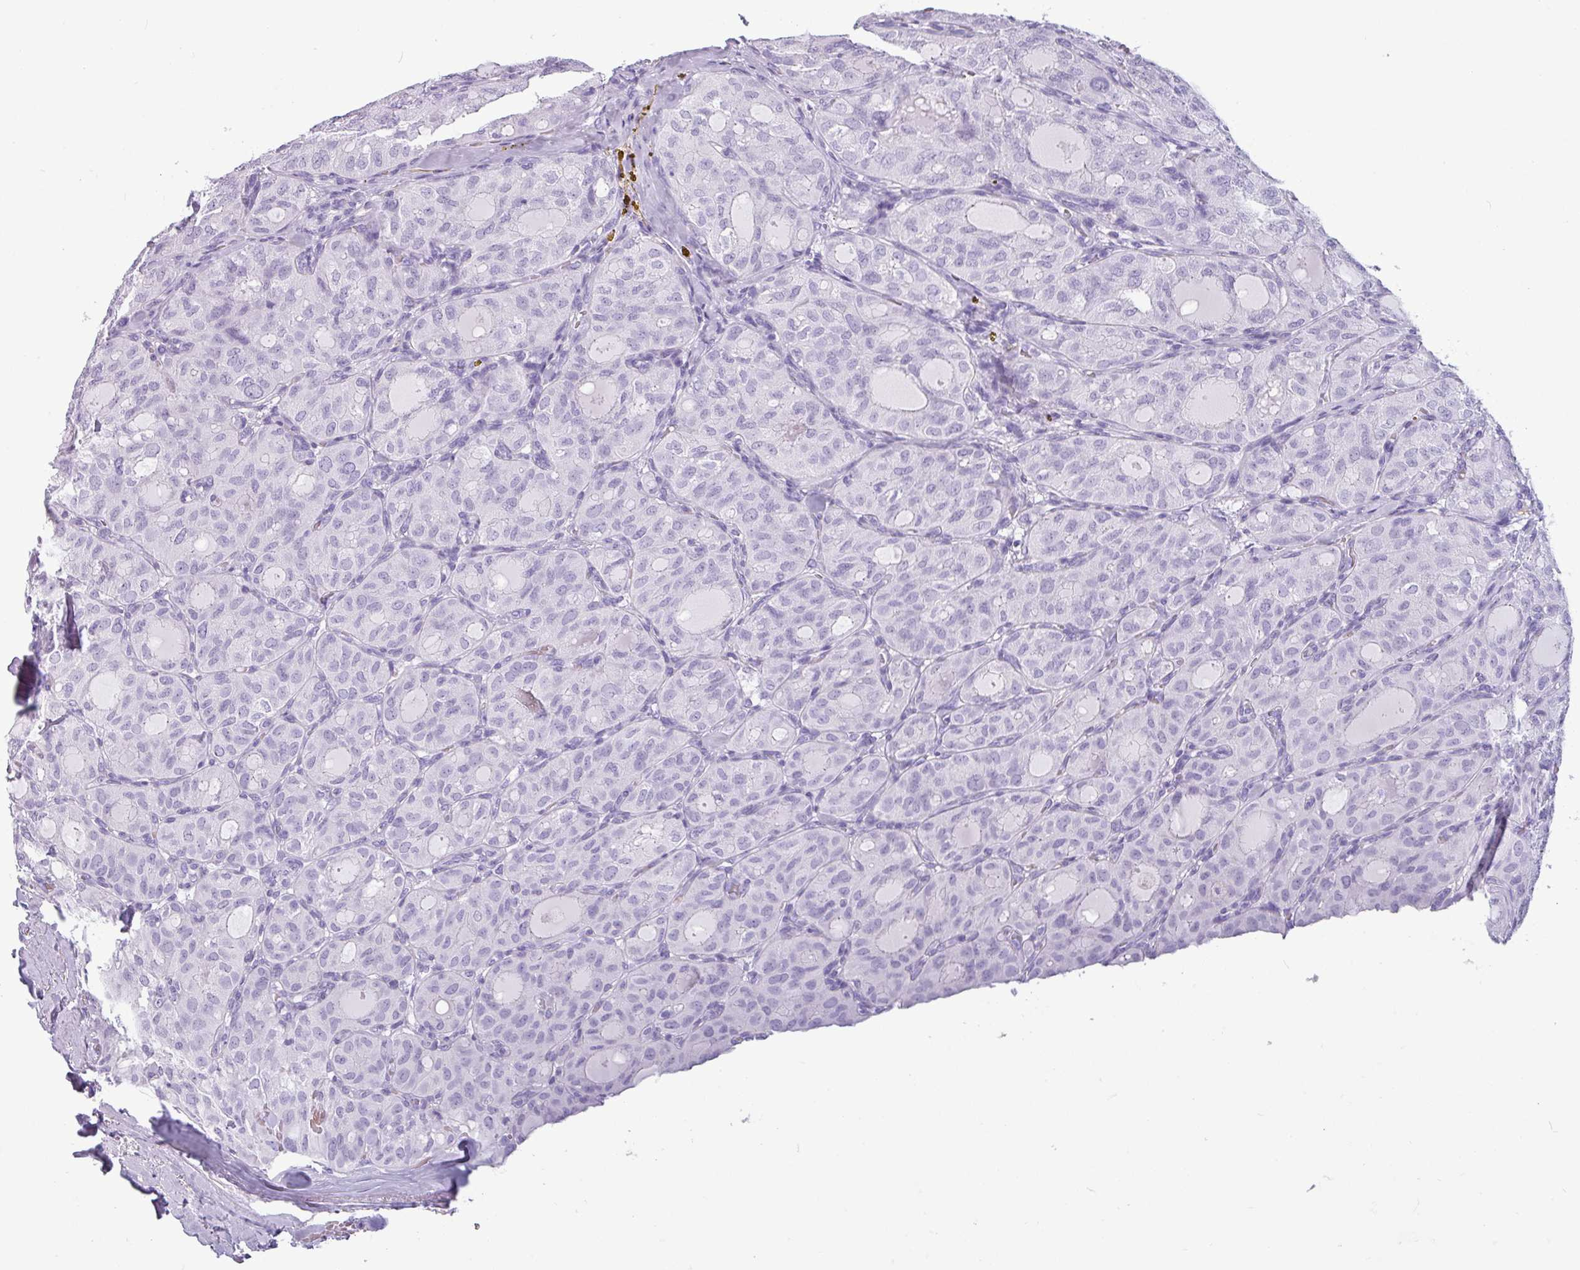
{"staining": {"intensity": "negative", "quantity": "none", "location": "none"}, "tissue": "thyroid cancer", "cell_type": "Tumor cells", "image_type": "cancer", "snomed": [{"axis": "morphology", "description": "Follicular adenoma carcinoma, NOS"}, {"axis": "topography", "description": "Thyroid gland"}], "caption": "The micrograph exhibits no staining of tumor cells in thyroid follicular adenoma carcinoma.", "gene": "CRYBB2", "patient": {"sex": "male", "age": 75}}